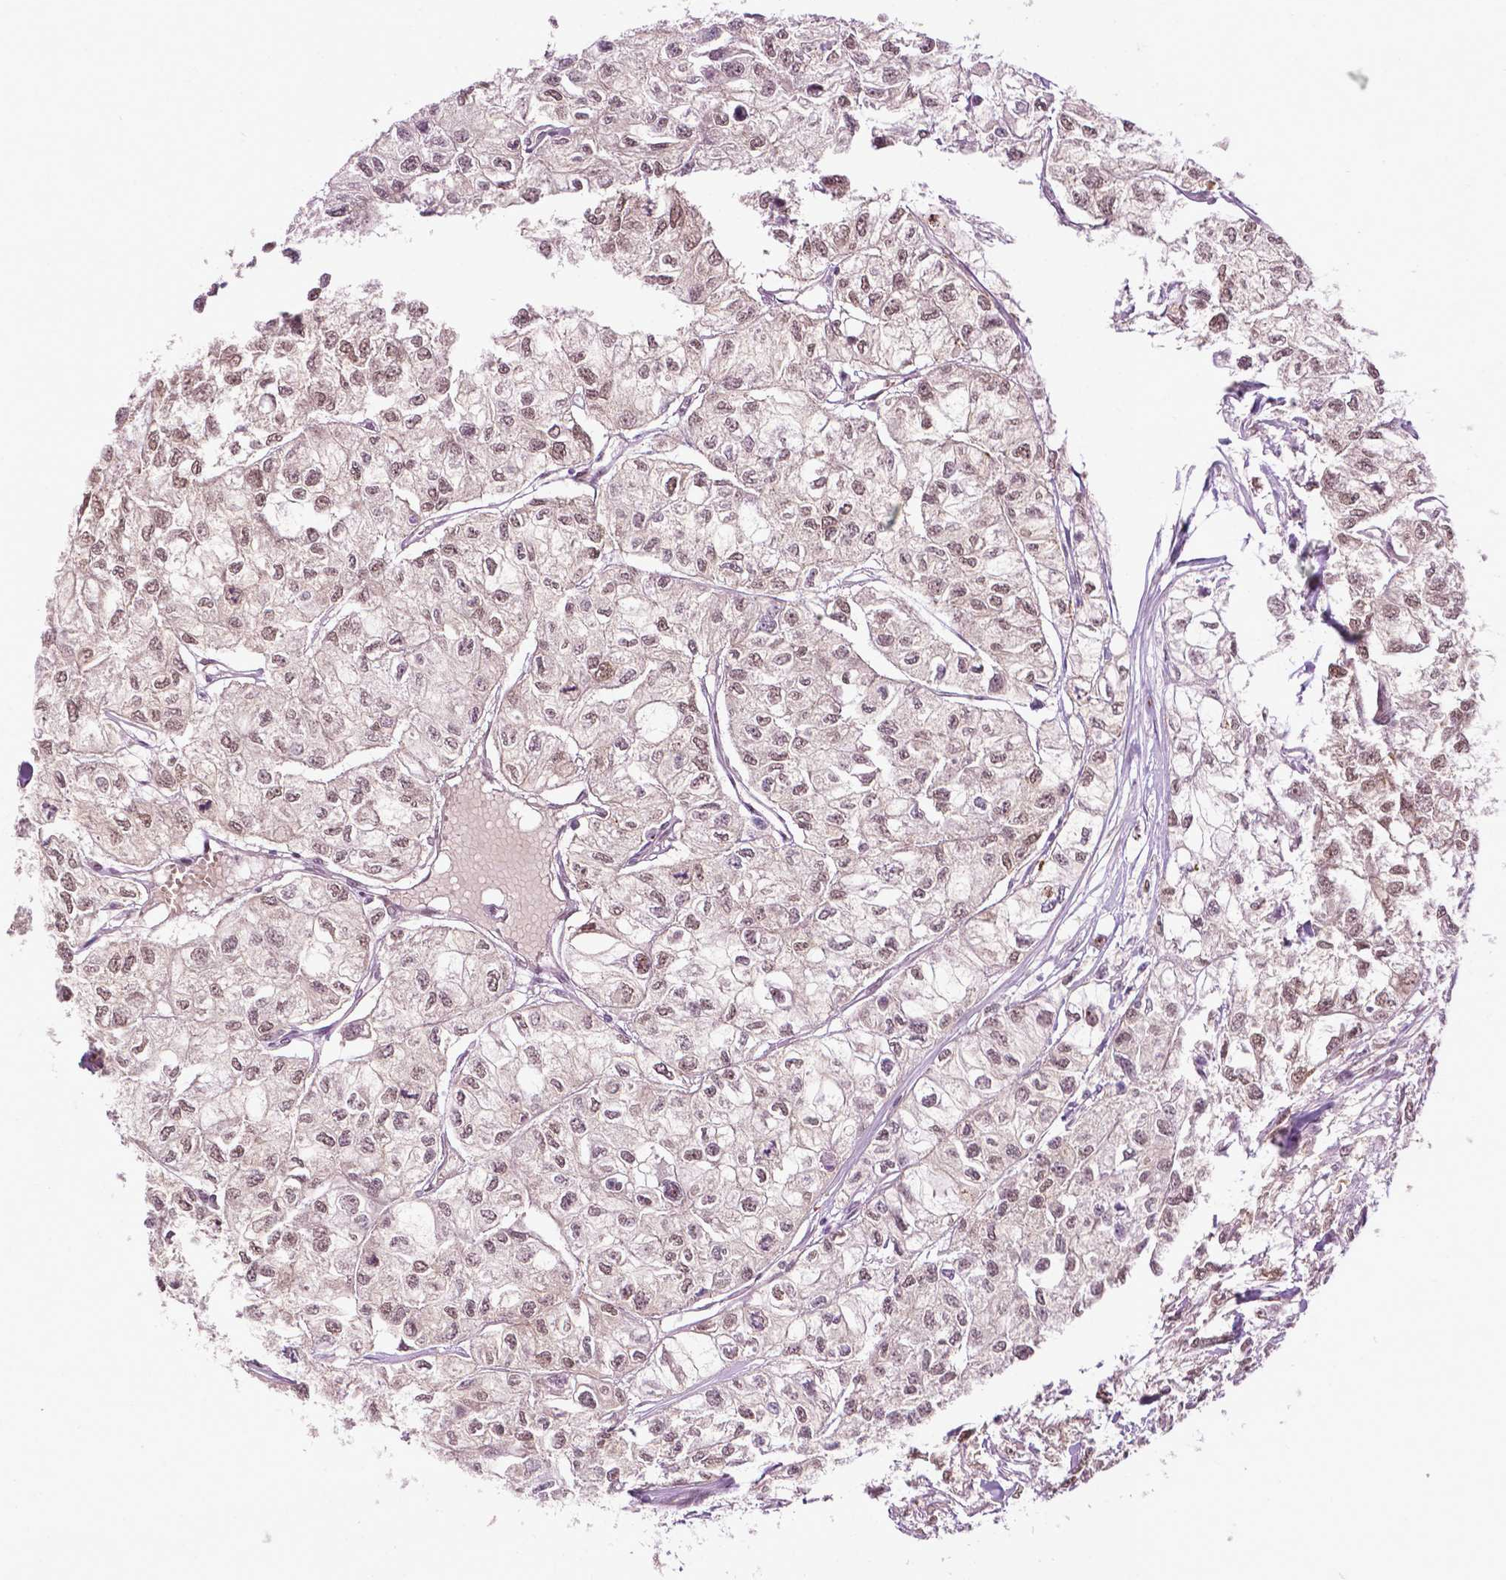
{"staining": {"intensity": "weak", "quantity": ">75%", "location": "nuclear"}, "tissue": "renal cancer", "cell_type": "Tumor cells", "image_type": "cancer", "snomed": [{"axis": "morphology", "description": "Adenocarcinoma, NOS"}, {"axis": "topography", "description": "Kidney"}], "caption": "Immunohistochemistry micrograph of neoplastic tissue: human renal adenocarcinoma stained using immunohistochemistry (IHC) exhibits low levels of weak protein expression localized specifically in the nuclear of tumor cells, appearing as a nuclear brown color.", "gene": "UBQLN4", "patient": {"sex": "male", "age": 56}}